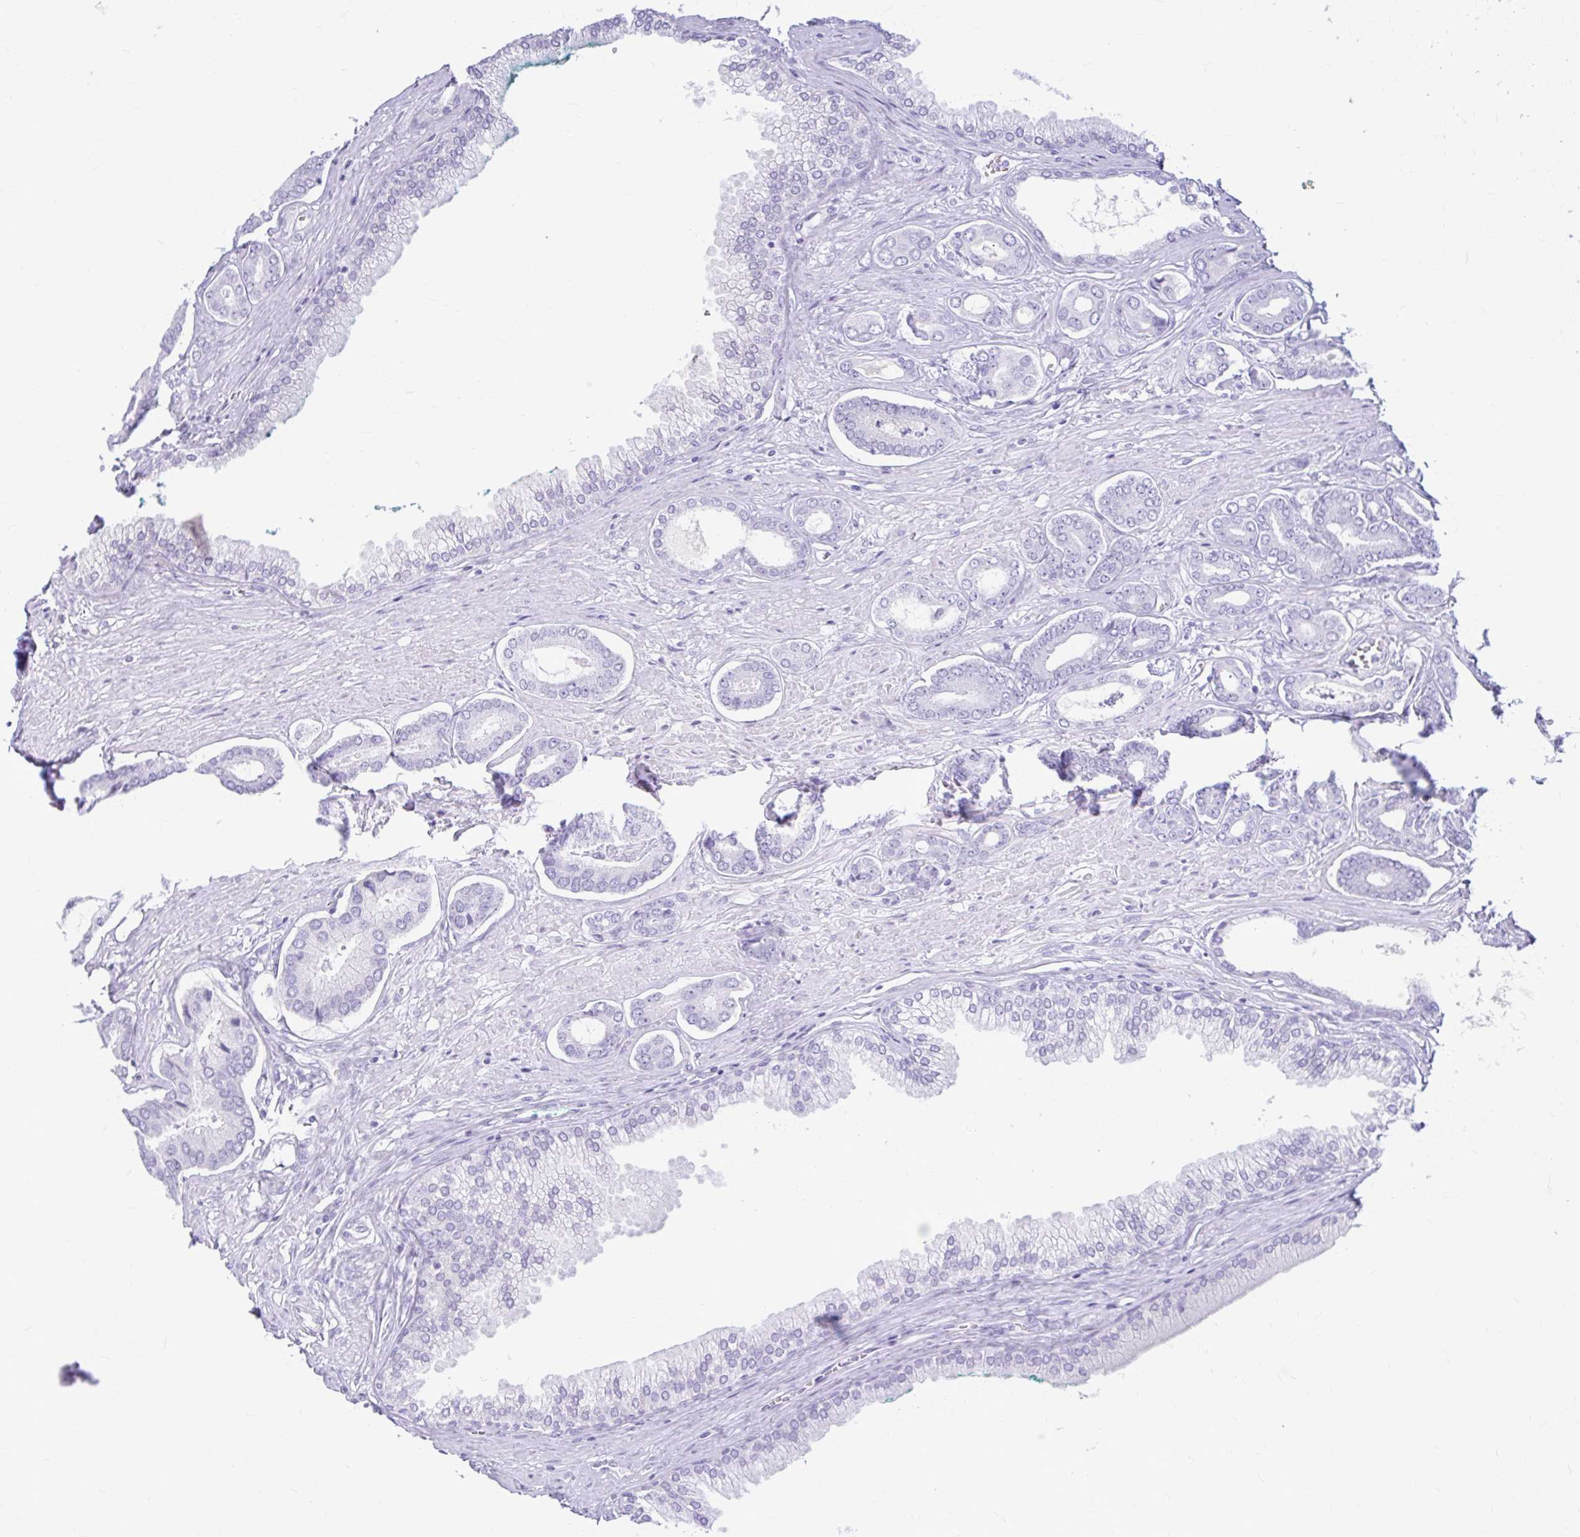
{"staining": {"intensity": "negative", "quantity": "none", "location": "none"}, "tissue": "prostate cancer", "cell_type": "Tumor cells", "image_type": "cancer", "snomed": [{"axis": "morphology", "description": "Adenocarcinoma, NOS"}, {"axis": "topography", "description": "Prostate and seminal vesicle, NOS"}], "caption": "High power microscopy micrograph of an immunohistochemistry (IHC) photomicrograph of adenocarcinoma (prostate), revealing no significant staining in tumor cells.", "gene": "KLHDC7A", "patient": {"sex": "male", "age": 76}}